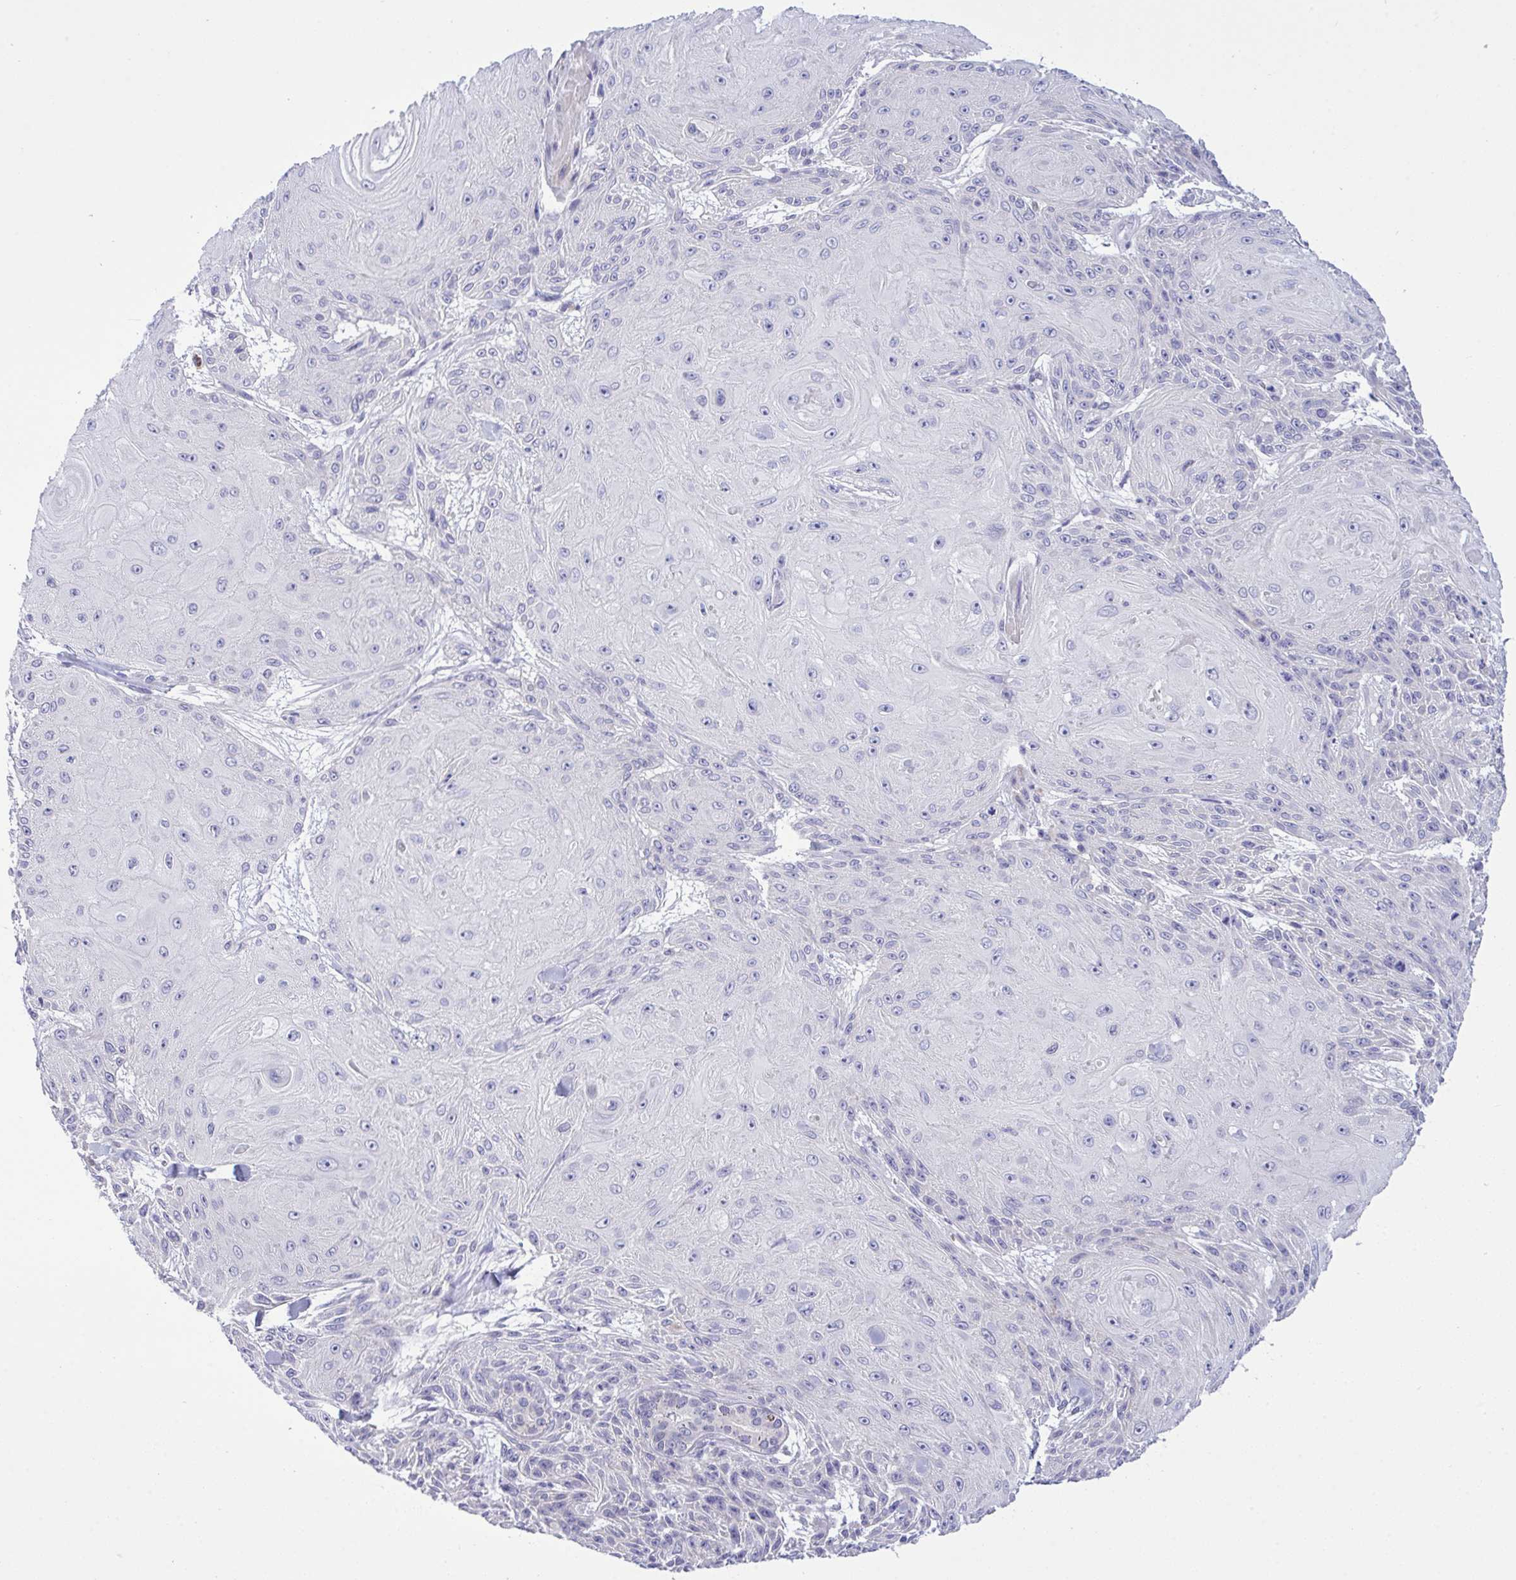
{"staining": {"intensity": "negative", "quantity": "none", "location": "none"}, "tissue": "skin cancer", "cell_type": "Tumor cells", "image_type": "cancer", "snomed": [{"axis": "morphology", "description": "Squamous cell carcinoma, NOS"}, {"axis": "topography", "description": "Skin"}], "caption": "A photomicrograph of squamous cell carcinoma (skin) stained for a protein reveals no brown staining in tumor cells.", "gene": "WDR97", "patient": {"sex": "male", "age": 88}}